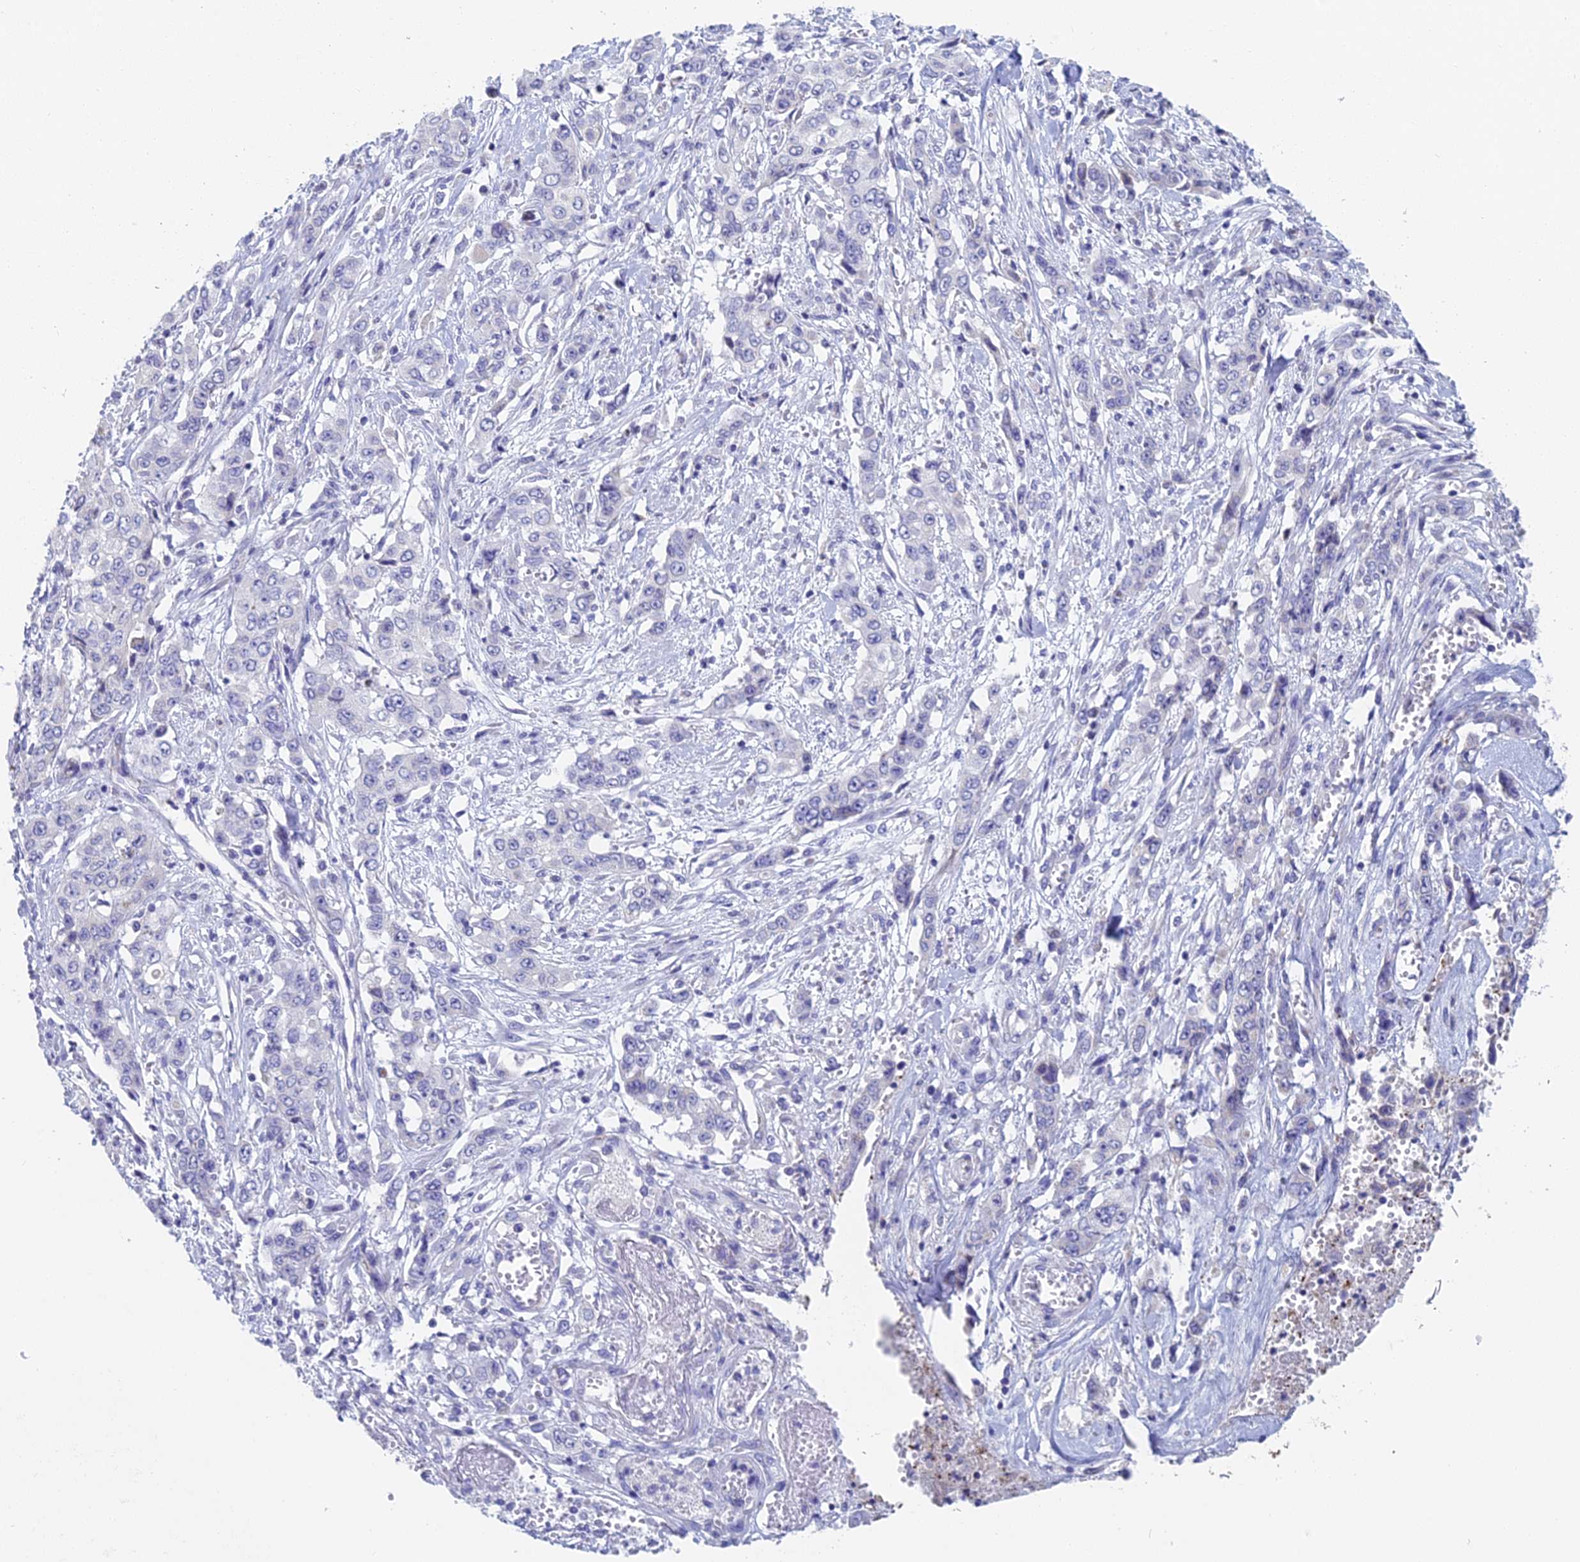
{"staining": {"intensity": "negative", "quantity": "none", "location": "none"}, "tissue": "stomach cancer", "cell_type": "Tumor cells", "image_type": "cancer", "snomed": [{"axis": "morphology", "description": "Normal tissue, NOS"}, {"axis": "morphology", "description": "Adenocarcinoma, NOS"}, {"axis": "topography", "description": "Stomach"}], "caption": "High magnification brightfield microscopy of stomach cancer stained with DAB (3,3'-diaminobenzidine) (brown) and counterstained with hematoxylin (blue): tumor cells show no significant expression.", "gene": "ACSM1", "patient": {"sex": "female", "age": 64}}